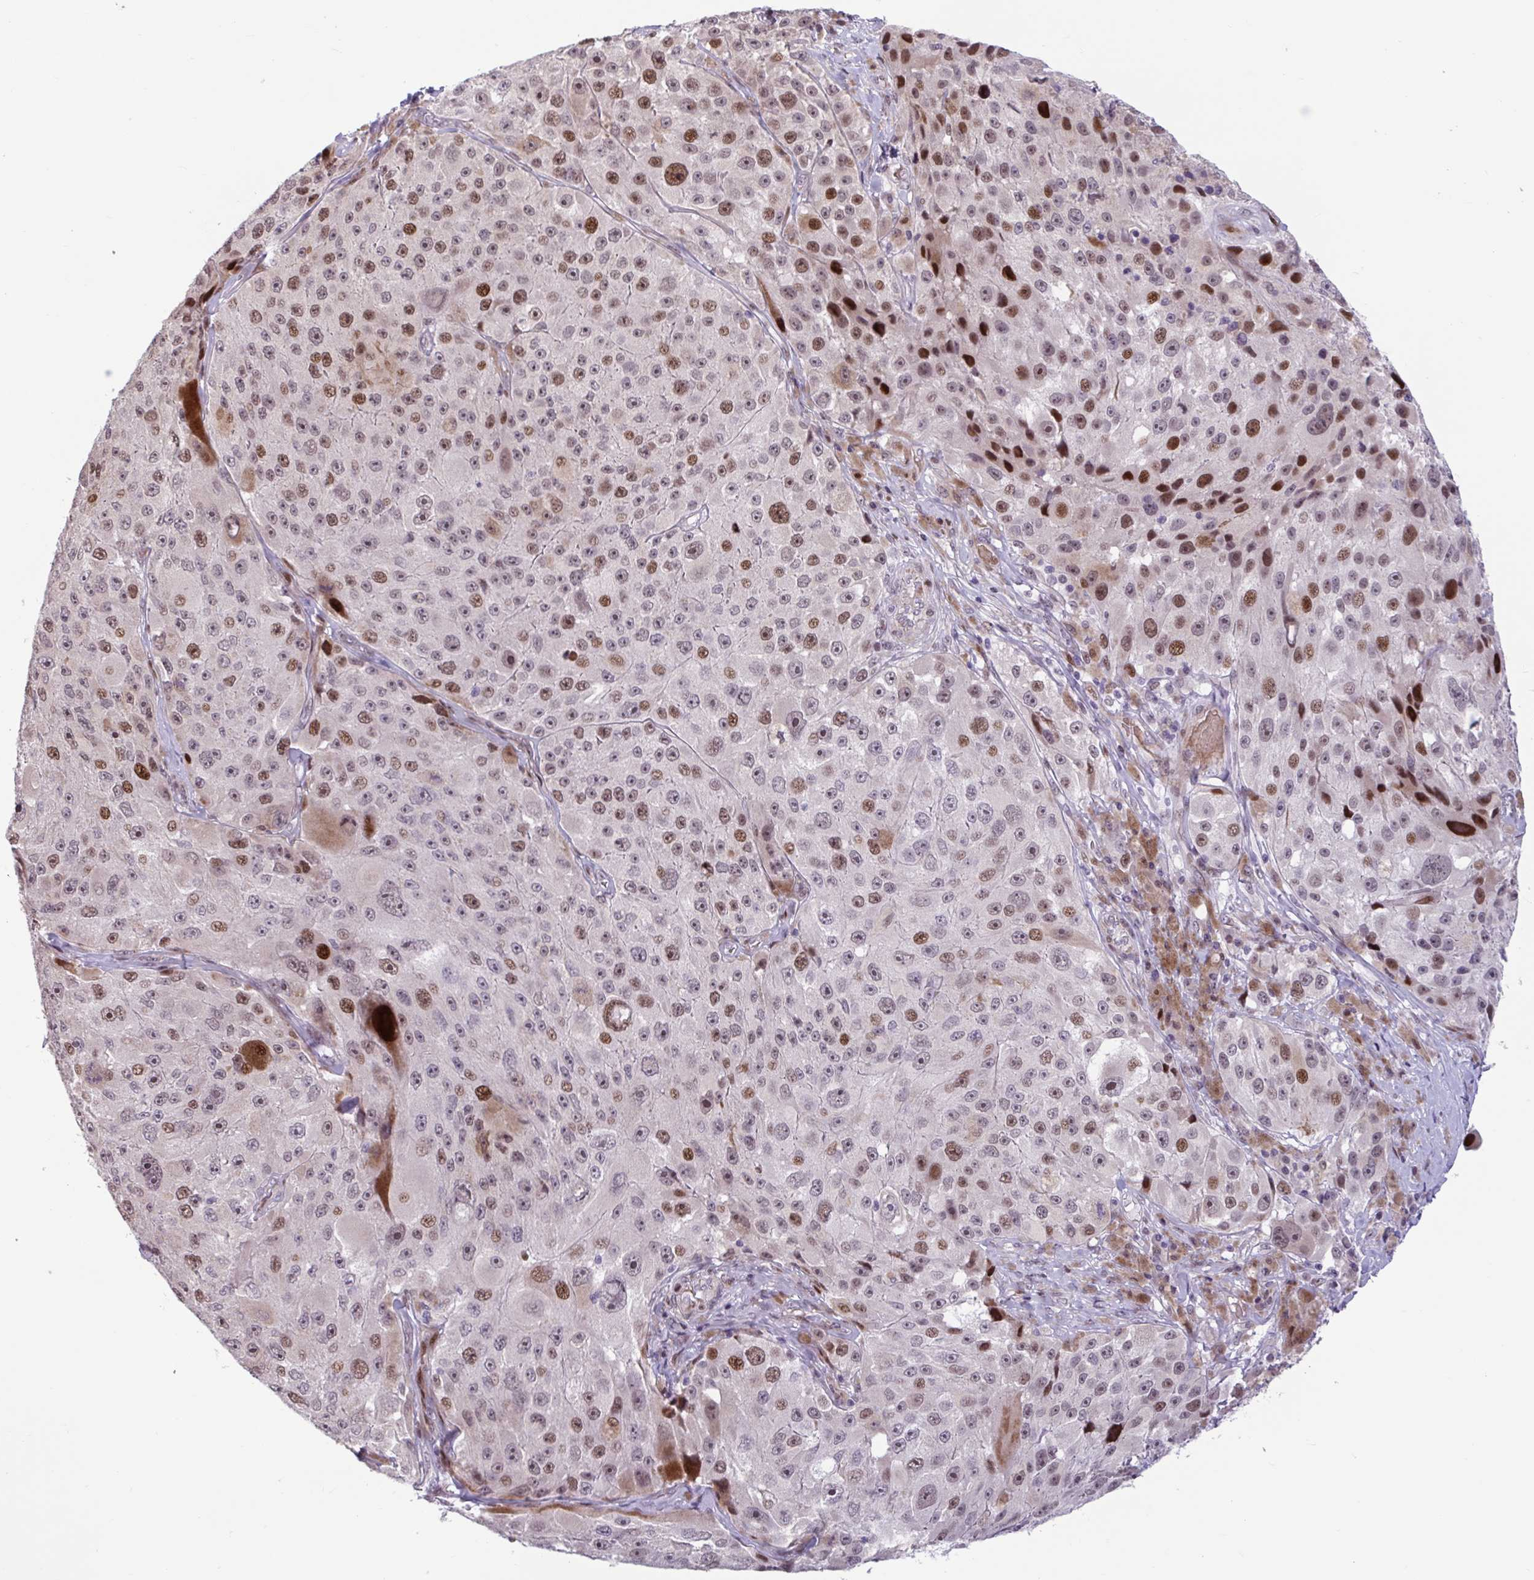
{"staining": {"intensity": "moderate", "quantity": ">75%", "location": "cytoplasmic/membranous,nuclear"}, "tissue": "melanoma", "cell_type": "Tumor cells", "image_type": "cancer", "snomed": [{"axis": "morphology", "description": "Malignant melanoma, Metastatic site"}, {"axis": "topography", "description": "Lymph node"}], "caption": "Brown immunohistochemical staining in melanoma demonstrates moderate cytoplasmic/membranous and nuclear staining in about >75% of tumor cells.", "gene": "RBL1", "patient": {"sex": "male", "age": 62}}